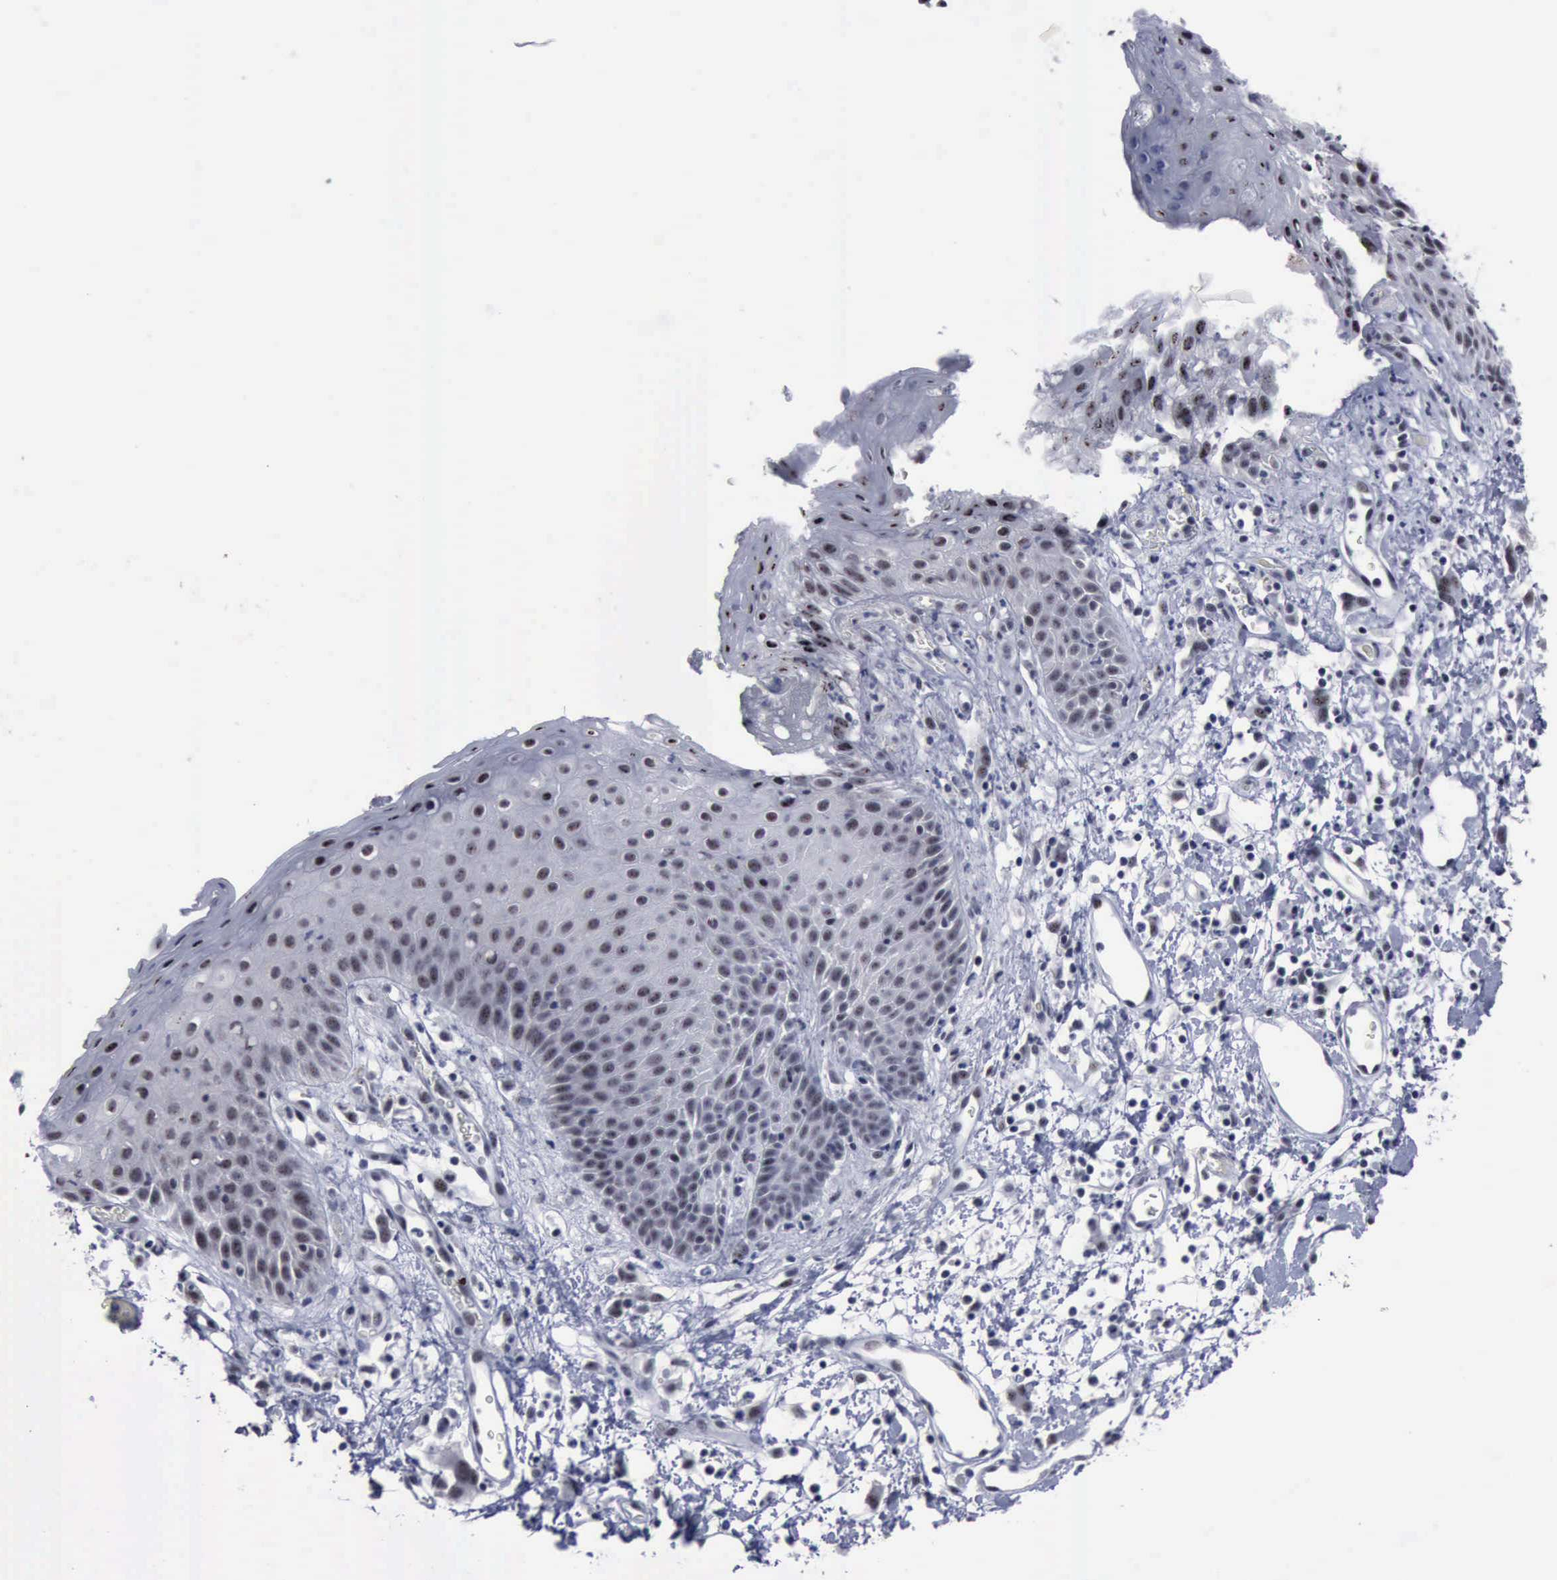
{"staining": {"intensity": "negative", "quantity": "none", "location": "none"}, "tissue": "skin", "cell_type": "Epidermal cells", "image_type": "normal", "snomed": [{"axis": "morphology", "description": "Normal tissue, NOS"}, {"axis": "topography", "description": "Vulva"}, {"axis": "topography", "description": "Peripheral nerve tissue"}], "caption": "The immunohistochemistry (IHC) histopathology image has no significant staining in epidermal cells of skin. (DAB (3,3'-diaminobenzidine) immunohistochemistry, high magnification).", "gene": "BRD1", "patient": {"sex": "female", "age": 68}}